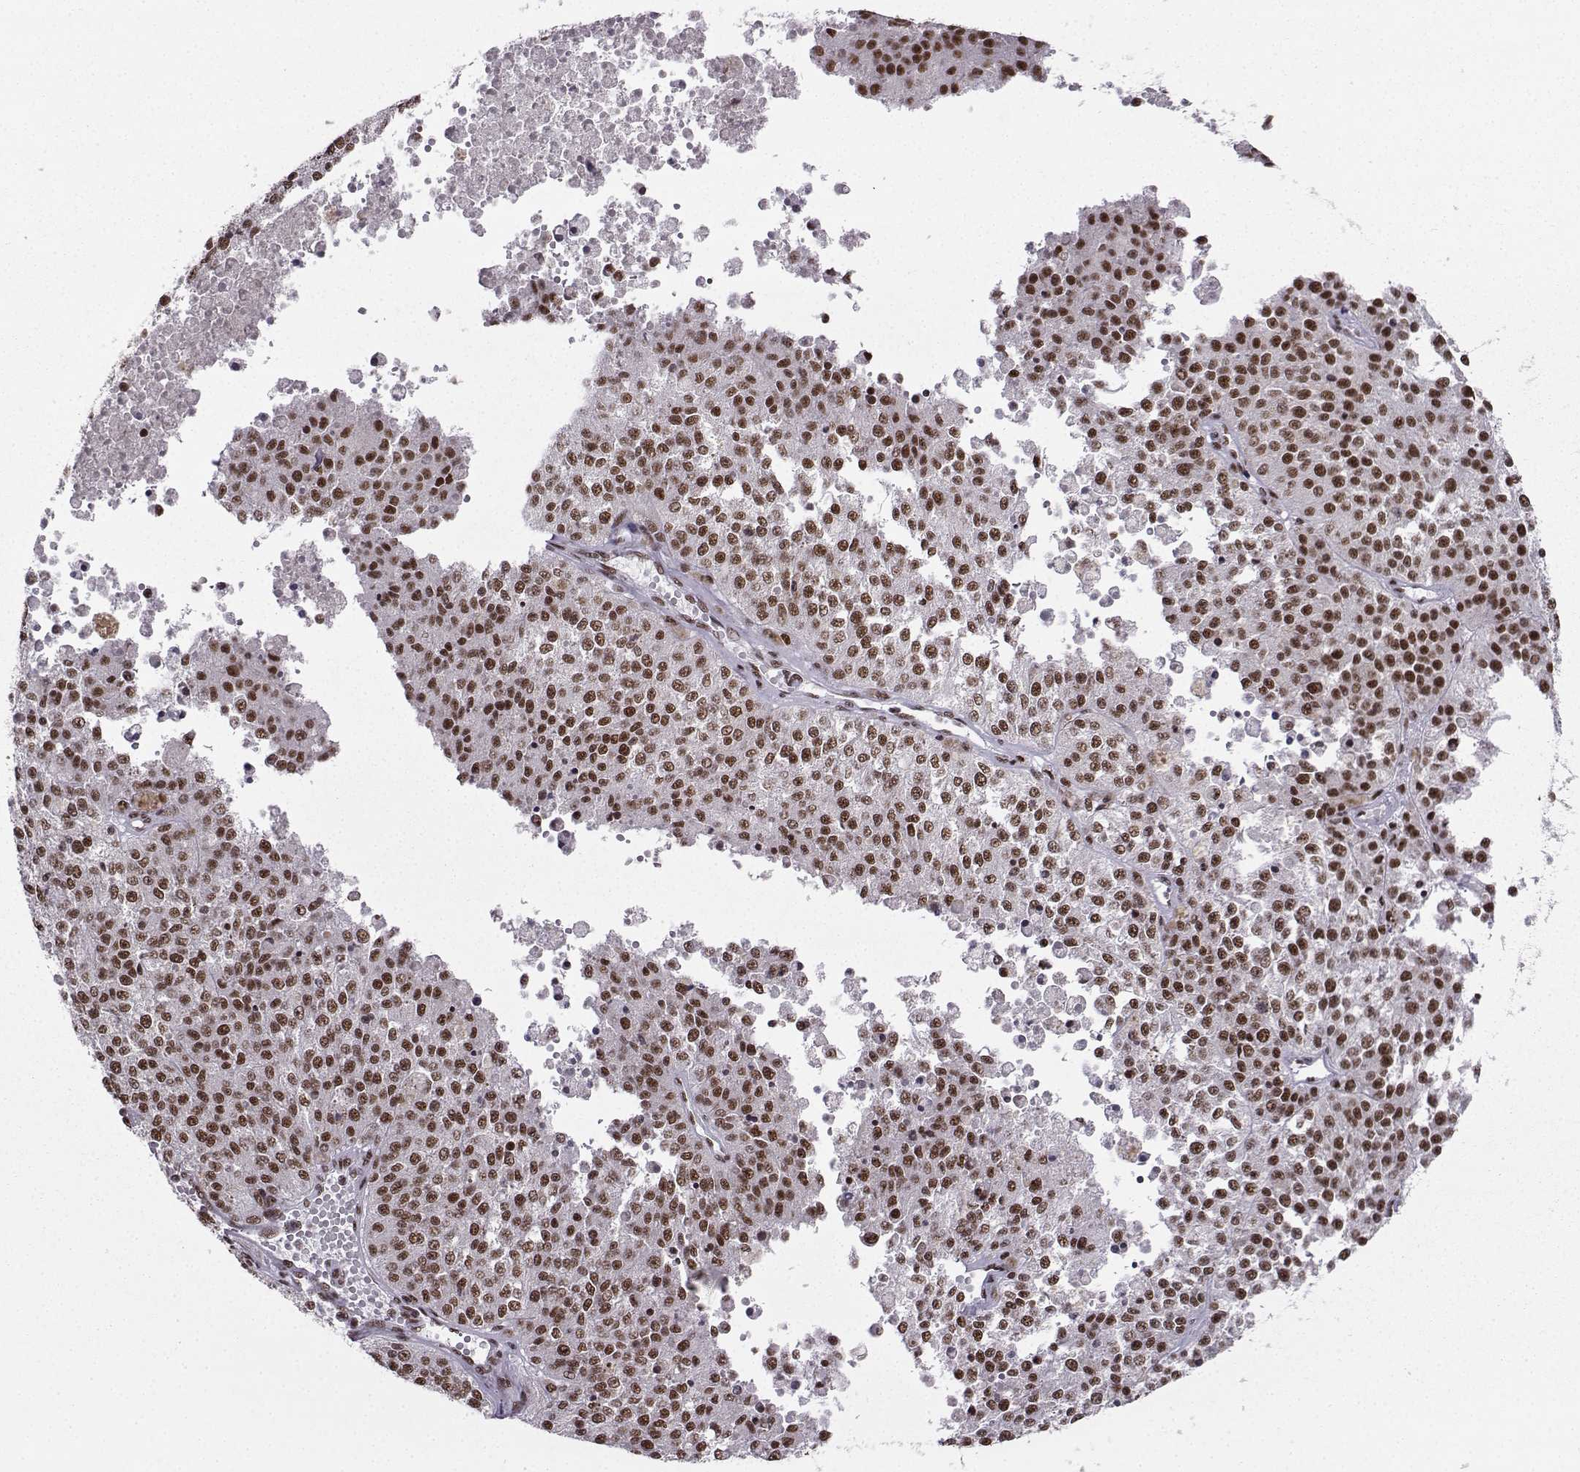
{"staining": {"intensity": "moderate", "quantity": ">75%", "location": "nuclear"}, "tissue": "melanoma", "cell_type": "Tumor cells", "image_type": "cancer", "snomed": [{"axis": "morphology", "description": "Malignant melanoma, Metastatic site"}, {"axis": "topography", "description": "Lymph node"}], "caption": "Immunohistochemical staining of human malignant melanoma (metastatic site) shows moderate nuclear protein positivity in approximately >75% of tumor cells. (Stains: DAB in brown, nuclei in blue, Microscopy: brightfield microscopy at high magnification).", "gene": "SNRPB2", "patient": {"sex": "female", "age": 64}}